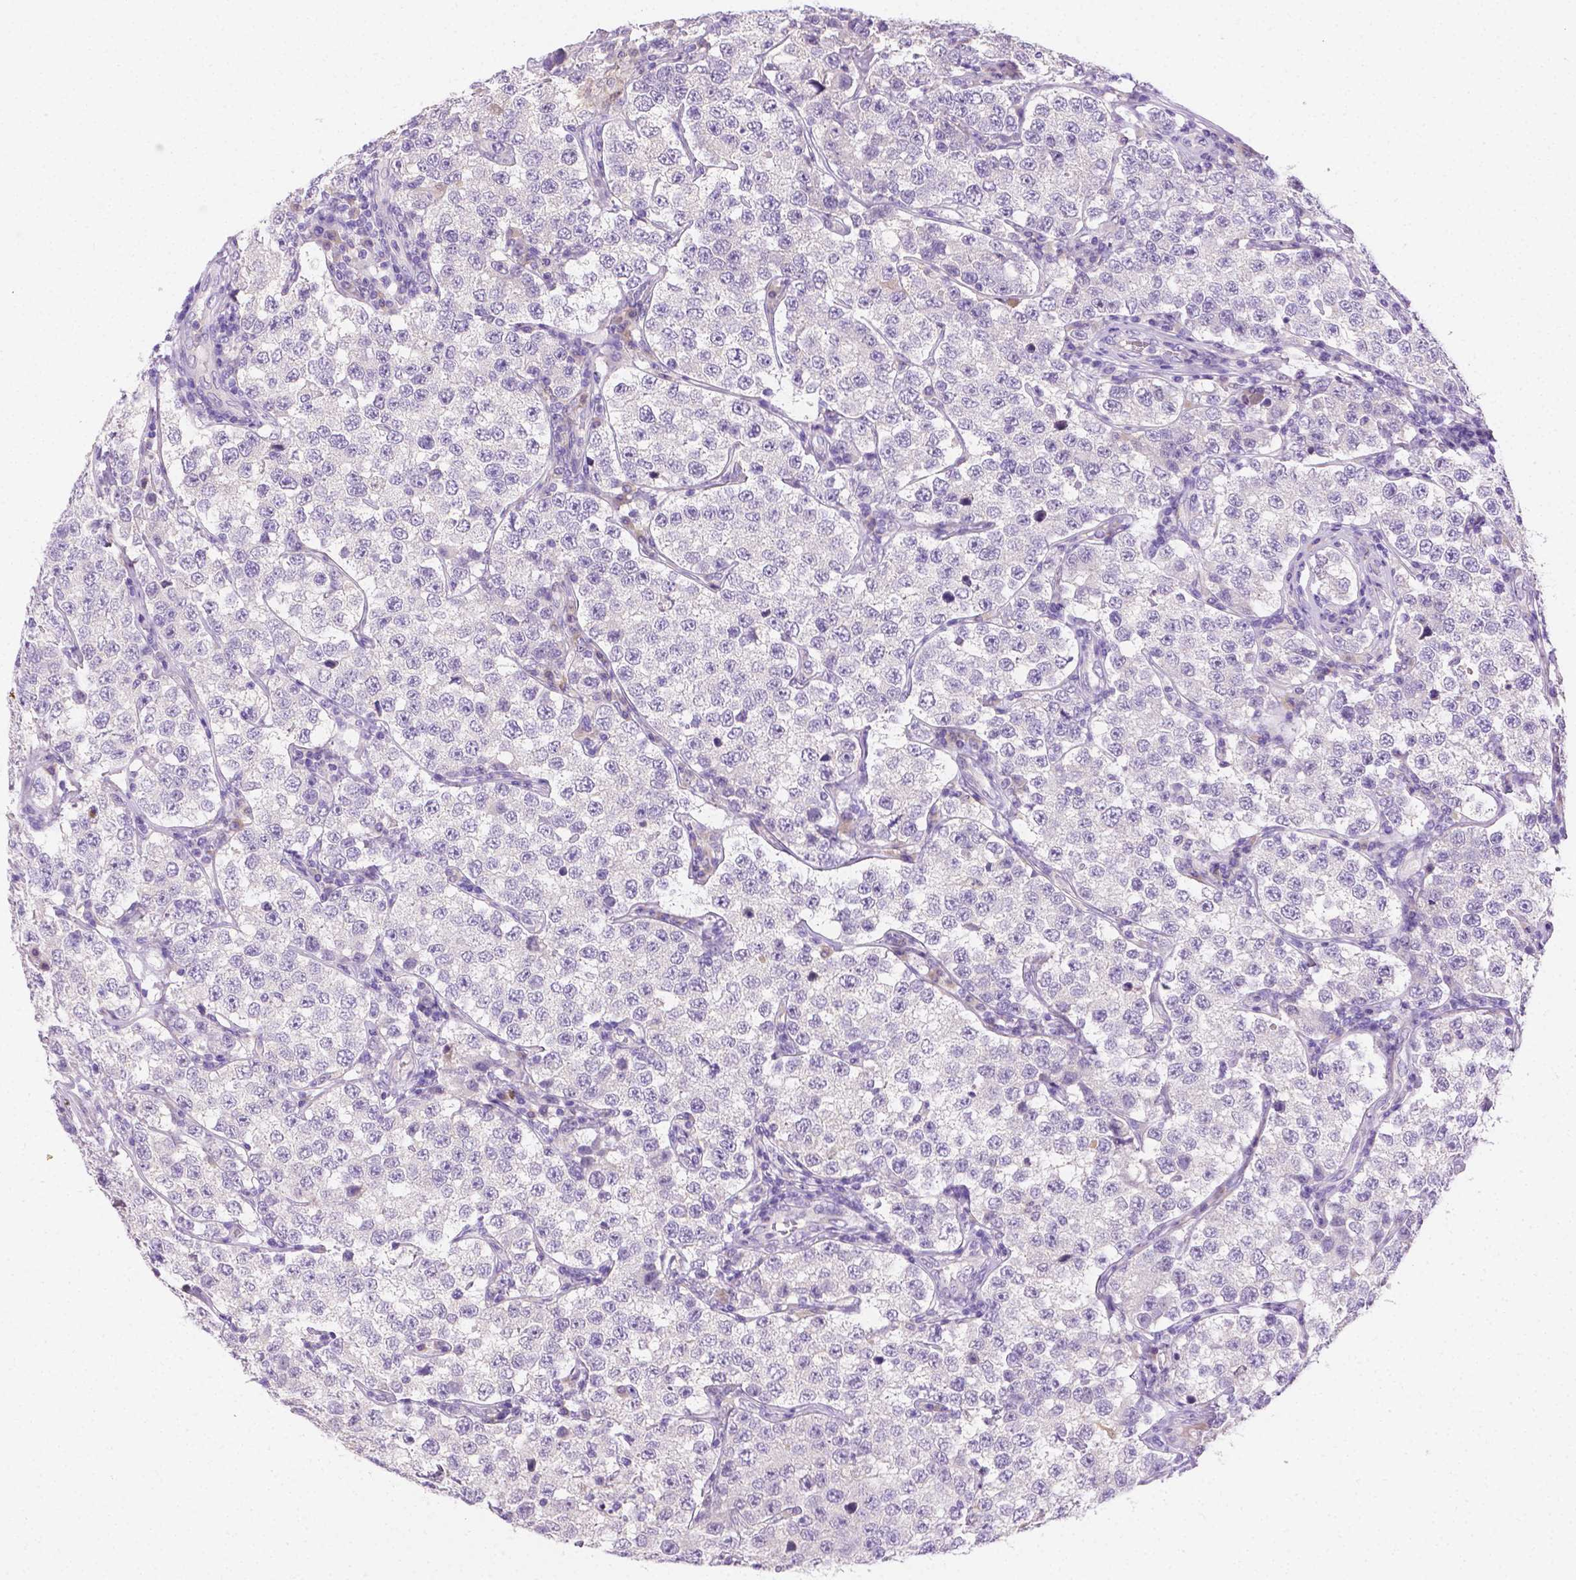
{"staining": {"intensity": "negative", "quantity": "none", "location": "none"}, "tissue": "testis cancer", "cell_type": "Tumor cells", "image_type": "cancer", "snomed": [{"axis": "morphology", "description": "Seminoma, NOS"}, {"axis": "topography", "description": "Testis"}], "caption": "Tumor cells are negative for brown protein staining in testis cancer (seminoma).", "gene": "NXPH2", "patient": {"sex": "male", "age": 34}}